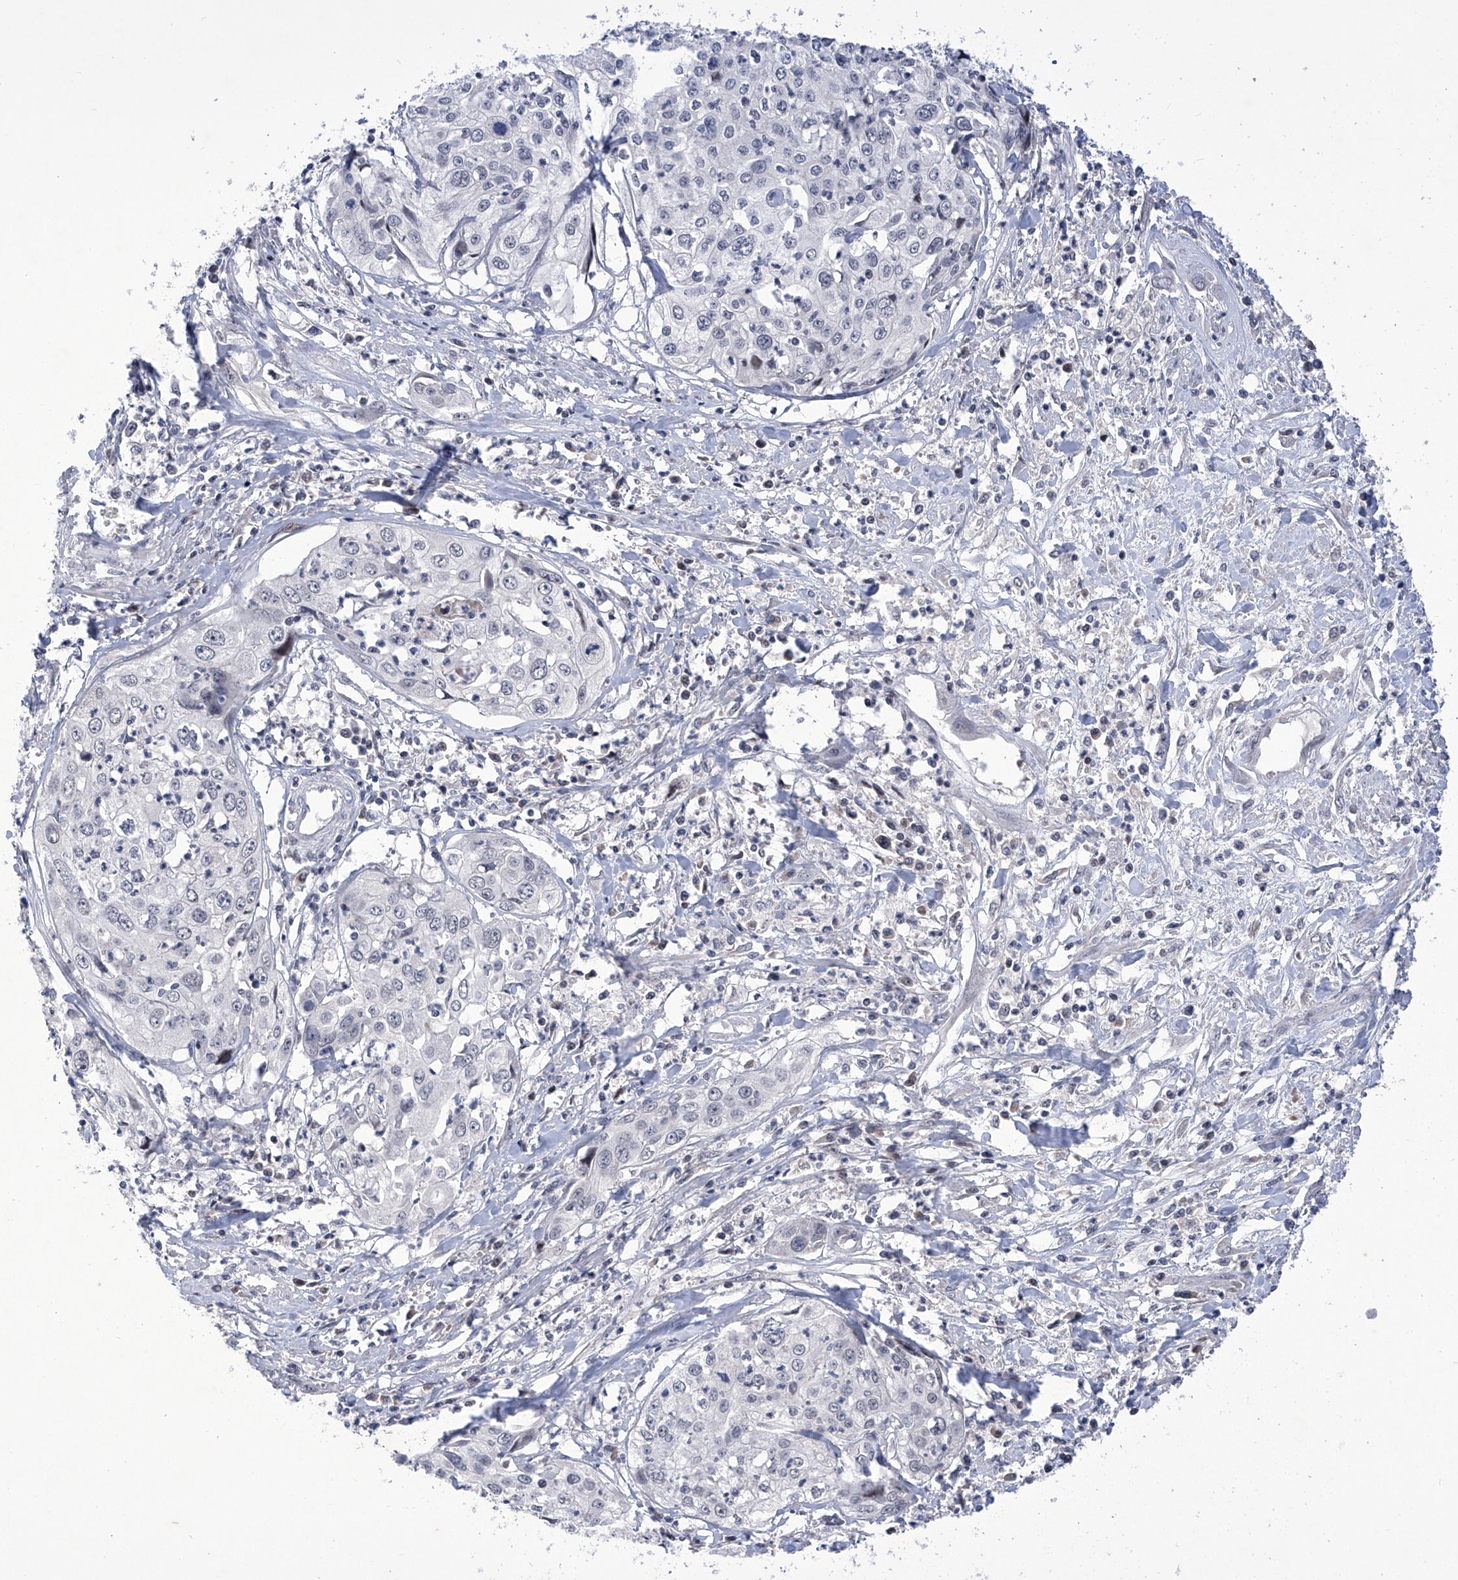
{"staining": {"intensity": "negative", "quantity": "none", "location": "none"}, "tissue": "cervical cancer", "cell_type": "Tumor cells", "image_type": "cancer", "snomed": [{"axis": "morphology", "description": "Squamous cell carcinoma, NOS"}, {"axis": "topography", "description": "Cervix"}], "caption": "High power microscopy photomicrograph of an immunohistochemistry (IHC) image of cervical cancer, revealing no significant staining in tumor cells.", "gene": "NUFIP1", "patient": {"sex": "female", "age": 31}}